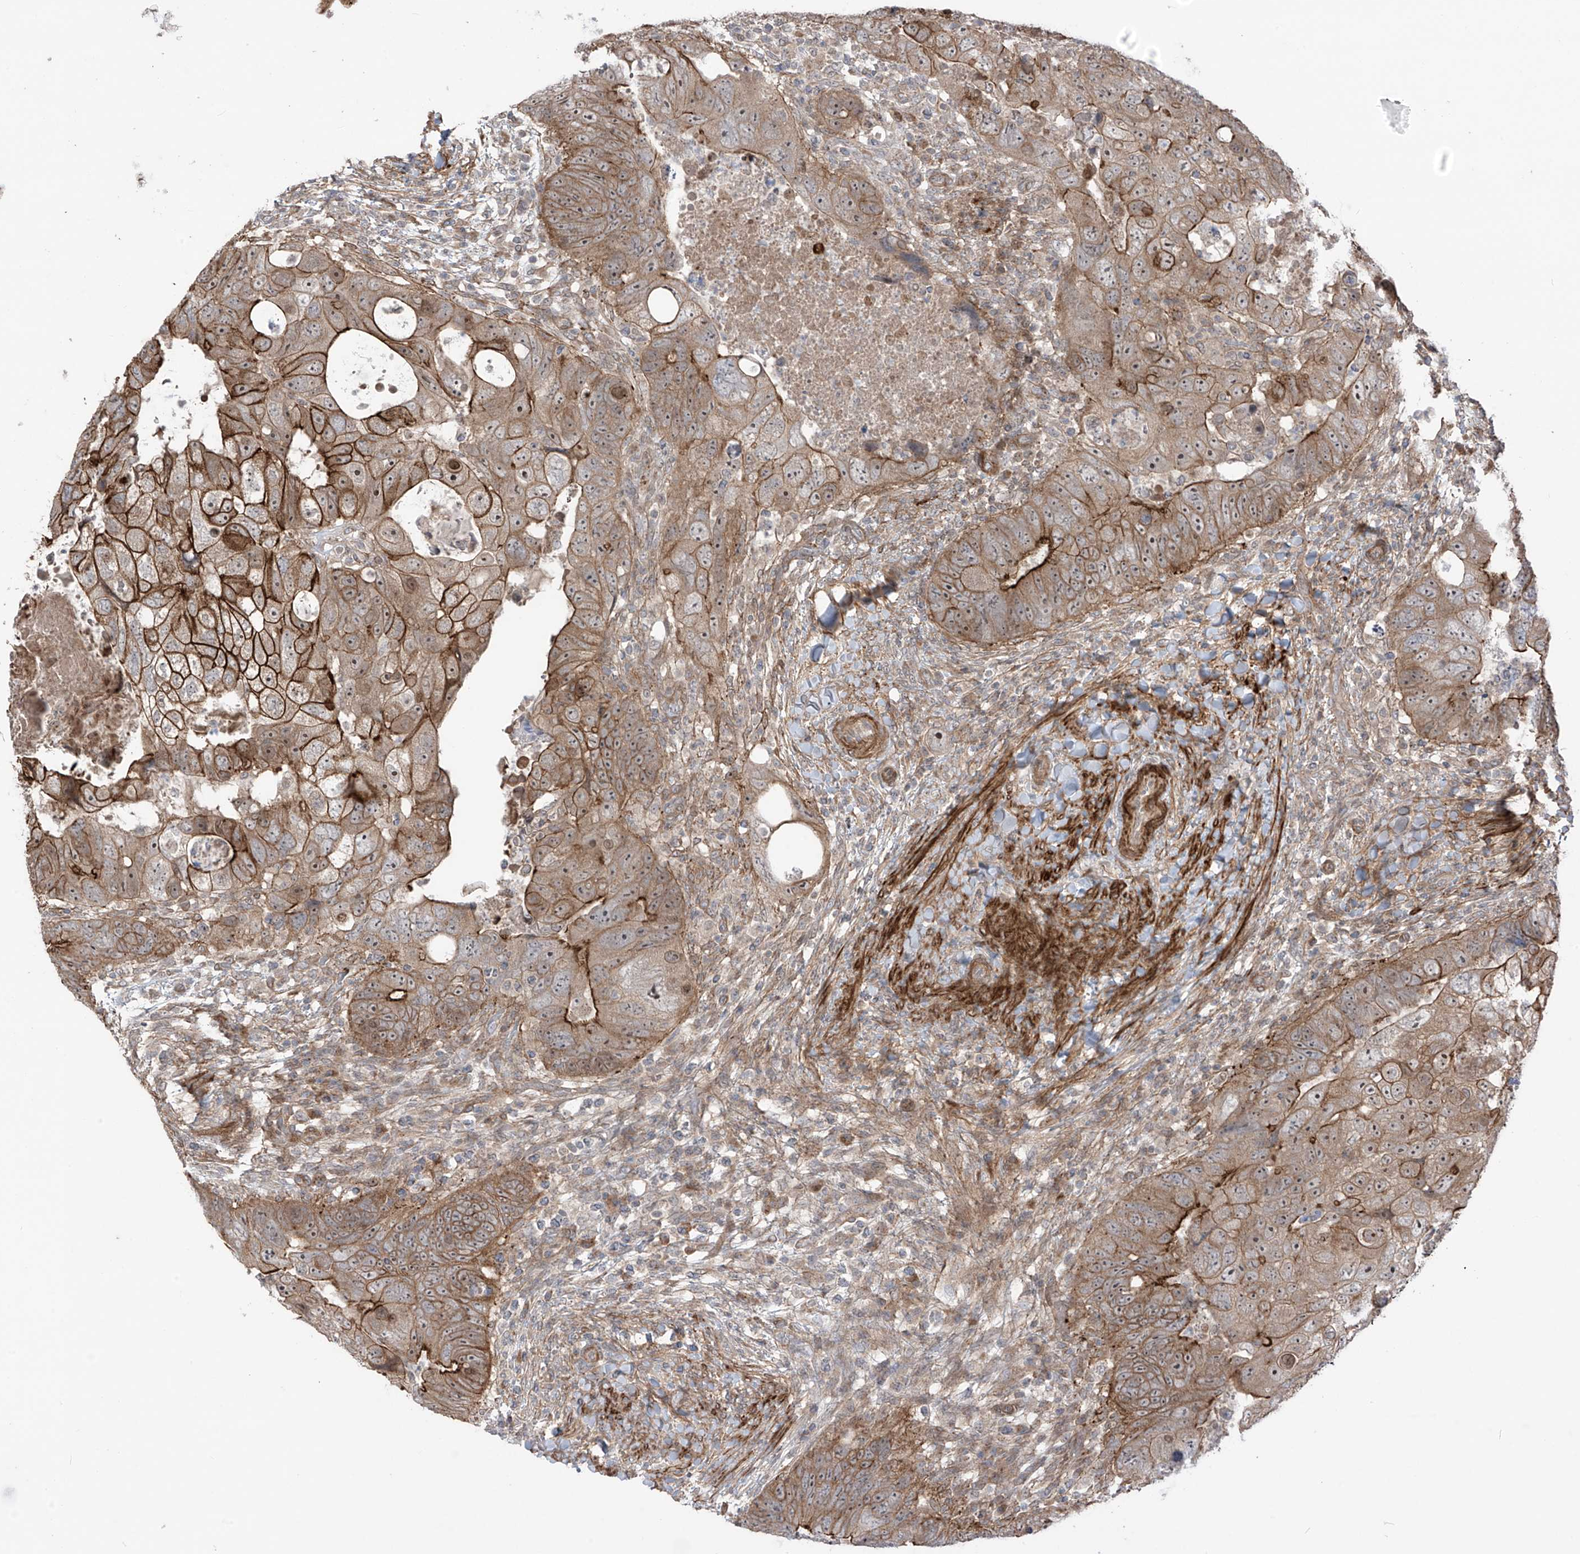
{"staining": {"intensity": "moderate", "quantity": ">75%", "location": "cytoplasmic/membranous"}, "tissue": "colorectal cancer", "cell_type": "Tumor cells", "image_type": "cancer", "snomed": [{"axis": "morphology", "description": "Adenocarcinoma, NOS"}, {"axis": "topography", "description": "Rectum"}], "caption": "Adenocarcinoma (colorectal) stained for a protein (brown) shows moderate cytoplasmic/membranous positive expression in approximately >75% of tumor cells.", "gene": "LRRC74A", "patient": {"sex": "male", "age": 59}}